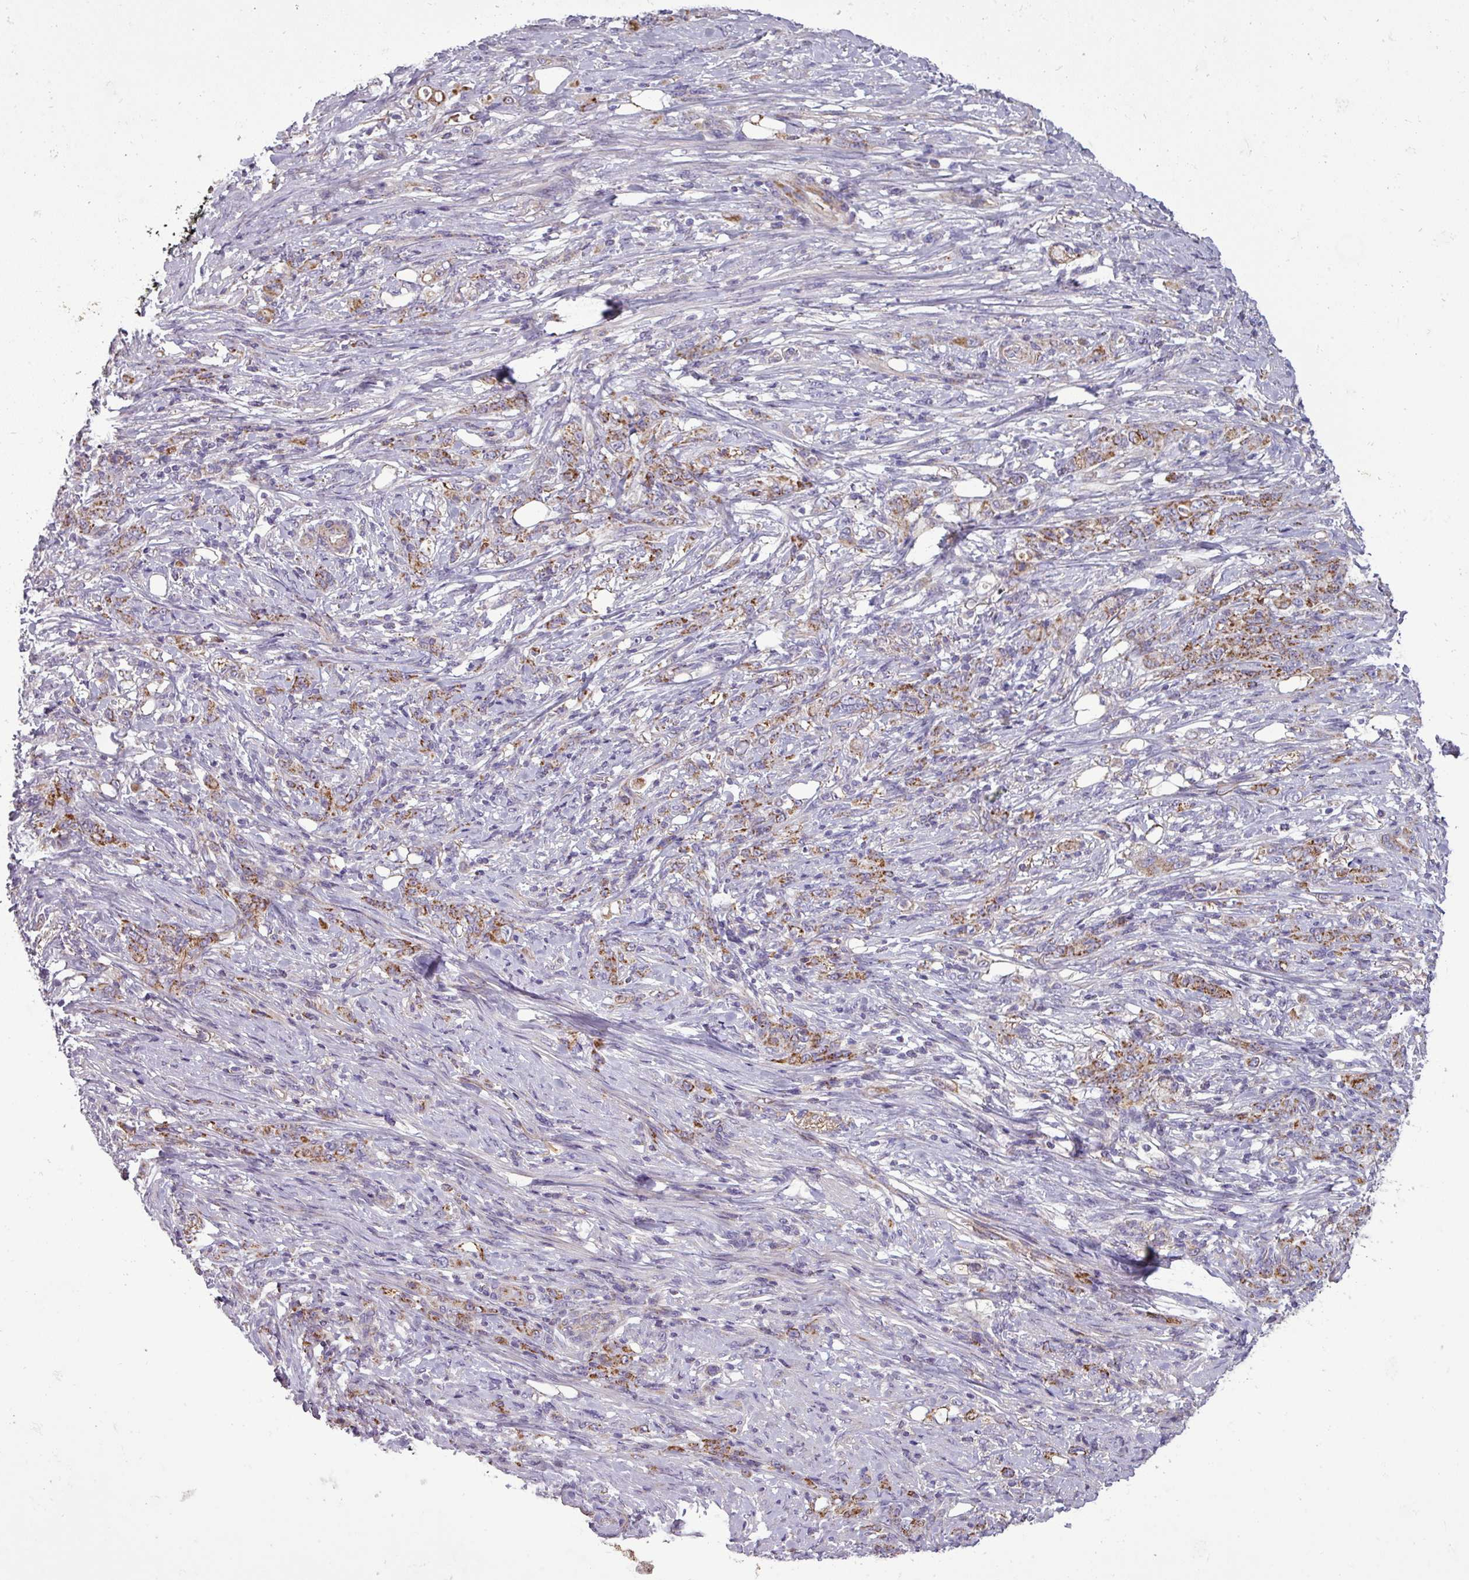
{"staining": {"intensity": "moderate", "quantity": ">75%", "location": "cytoplasmic/membranous"}, "tissue": "stomach cancer", "cell_type": "Tumor cells", "image_type": "cancer", "snomed": [{"axis": "morphology", "description": "Adenocarcinoma, NOS"}, {"axis": "topography", "description": "Stomach"}], "caption": "Stomach cancer (adenocarcinoma) tissue shows moderate cytoplasmic/membranous positivity in approximately >75% of tumor cells, visualized by immunohistochemistry.", "gene": "PNMA6A", "patient": {"sex": "female", "age": 79}}